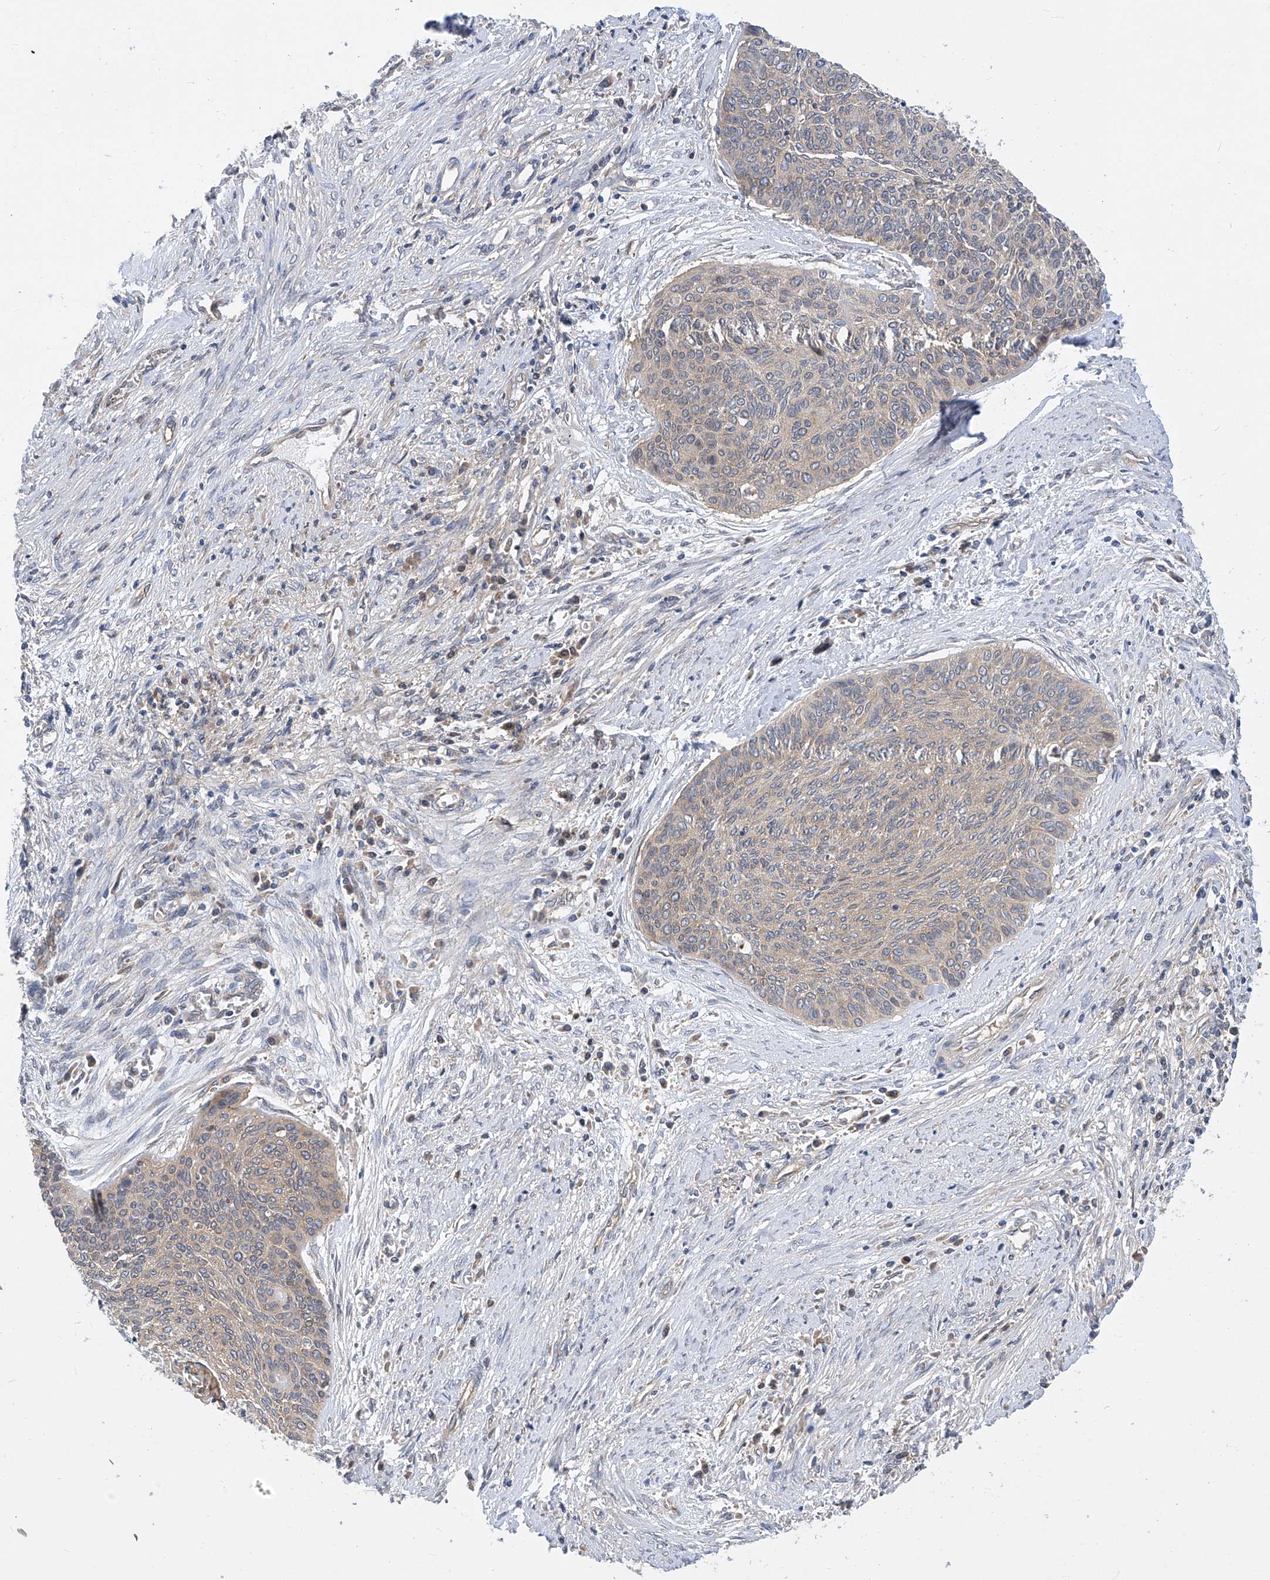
{"staining": {"intensity": "negative", "quantity": "none", "location": "none"}, "tissue": "cervical cancer", "cell_type": "Tumor cells", "image_type": "cancer", "snomed": [{"axis": "morphology", "description": "Squamous cell carcinoma, NOS"}, {"axis": "topography", "description": "Cervix"}], "caption": "There is no significant staining in tumor cells of cervical squamous cell carcinoma.", "gene": "EIF3M", "patient": {"sex": "female", "age": 55}}